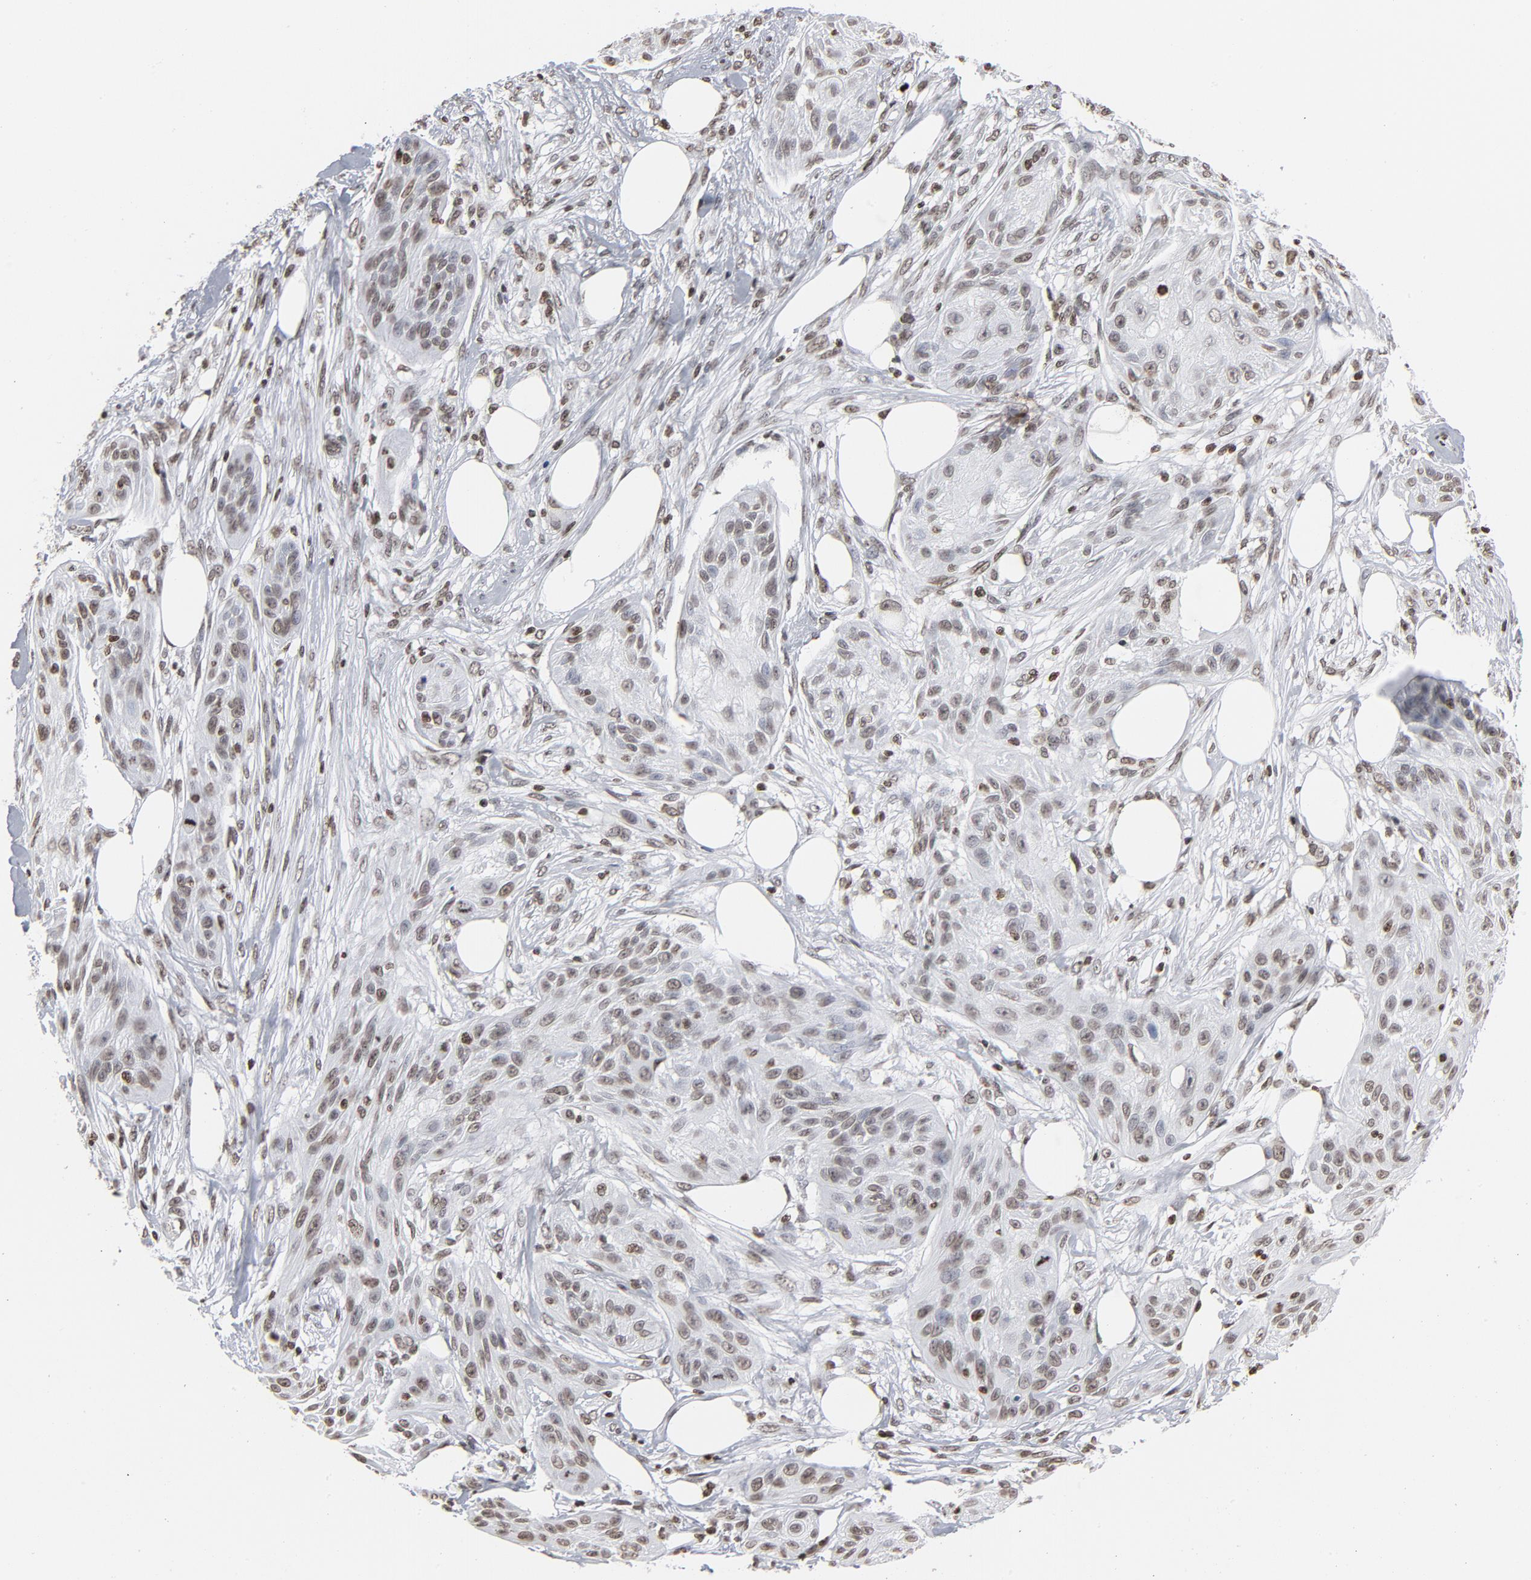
{"staining": {"intensity": "weak", "quantity": ">75%", "location": "nuclear"}, "tissue": "skin cancer", "cell_type": "Tumor cells", "image_type": "cancer", "snomed": [{"axis": "morphology", "description": "Squamous cell carcinoma, NOS"}, {"axis": "topography", "description": "Skin"}], "caption": "High-power microscopy captured an immunohistochemistry (IHC) photomicrograph of skin cancer, revealing weak nuclear positivity in approximately >75% of tumor cells.", "gene": "H2AC12", "patient": {"sex": "female", "age": 88}}